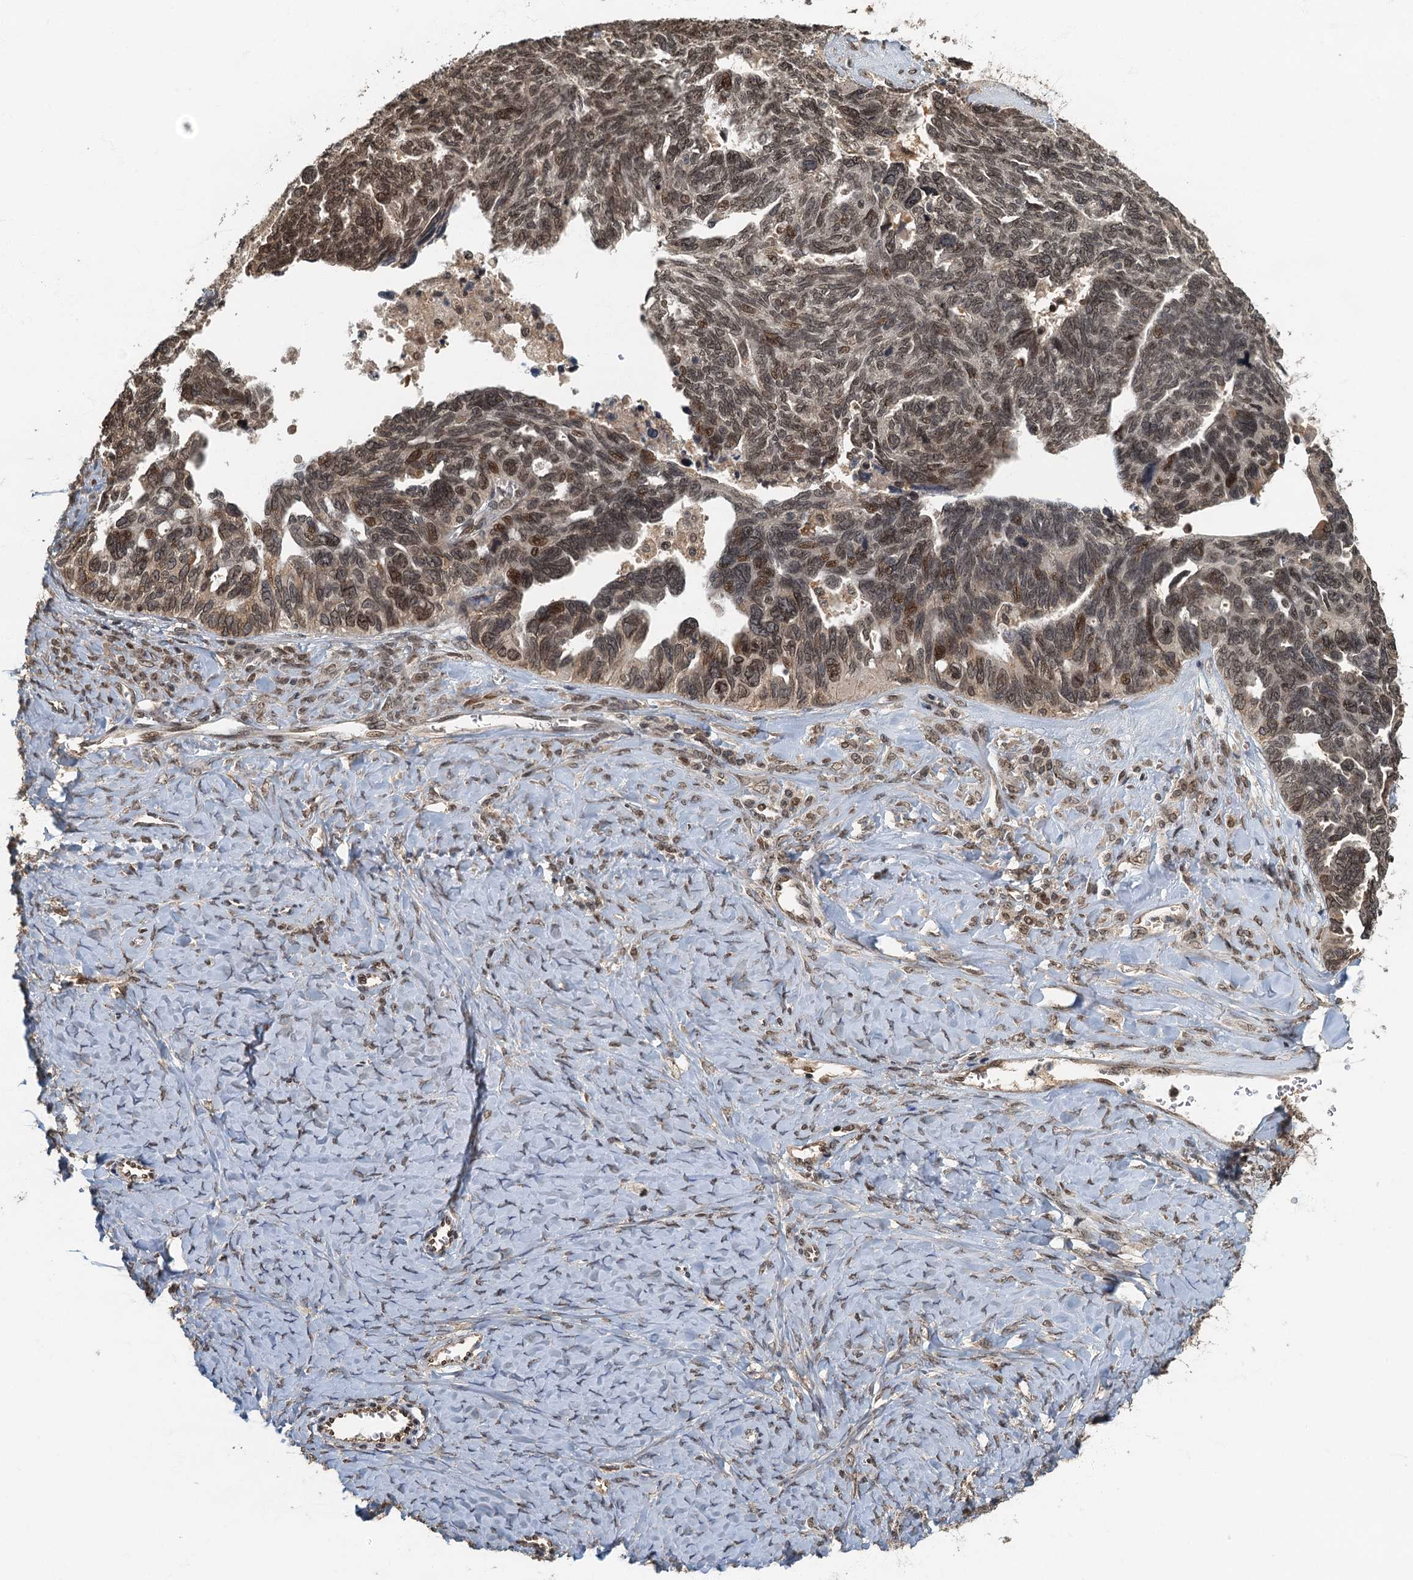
{"staining": {"intensity": "moderate", "quantity": "25%-75%", "location": "nuclear"}, "tissue": "ovarian cancer", "cell_type": "Tumor cells", "image_type": "cancer", "snomed": [{"axis": "morphology", "description": "Cystadenocarcinoma, serous, NOS"}, {"axis": "topography", "description": "Ovary"}], "caption": "This is a histology image of immunohistochemistry staining of ovarian cancer, which shows moderate positivity in the nuclear of tumor cells.", "gene": "CKAP2L", "patient": {"sex": "female", "age": 79}}